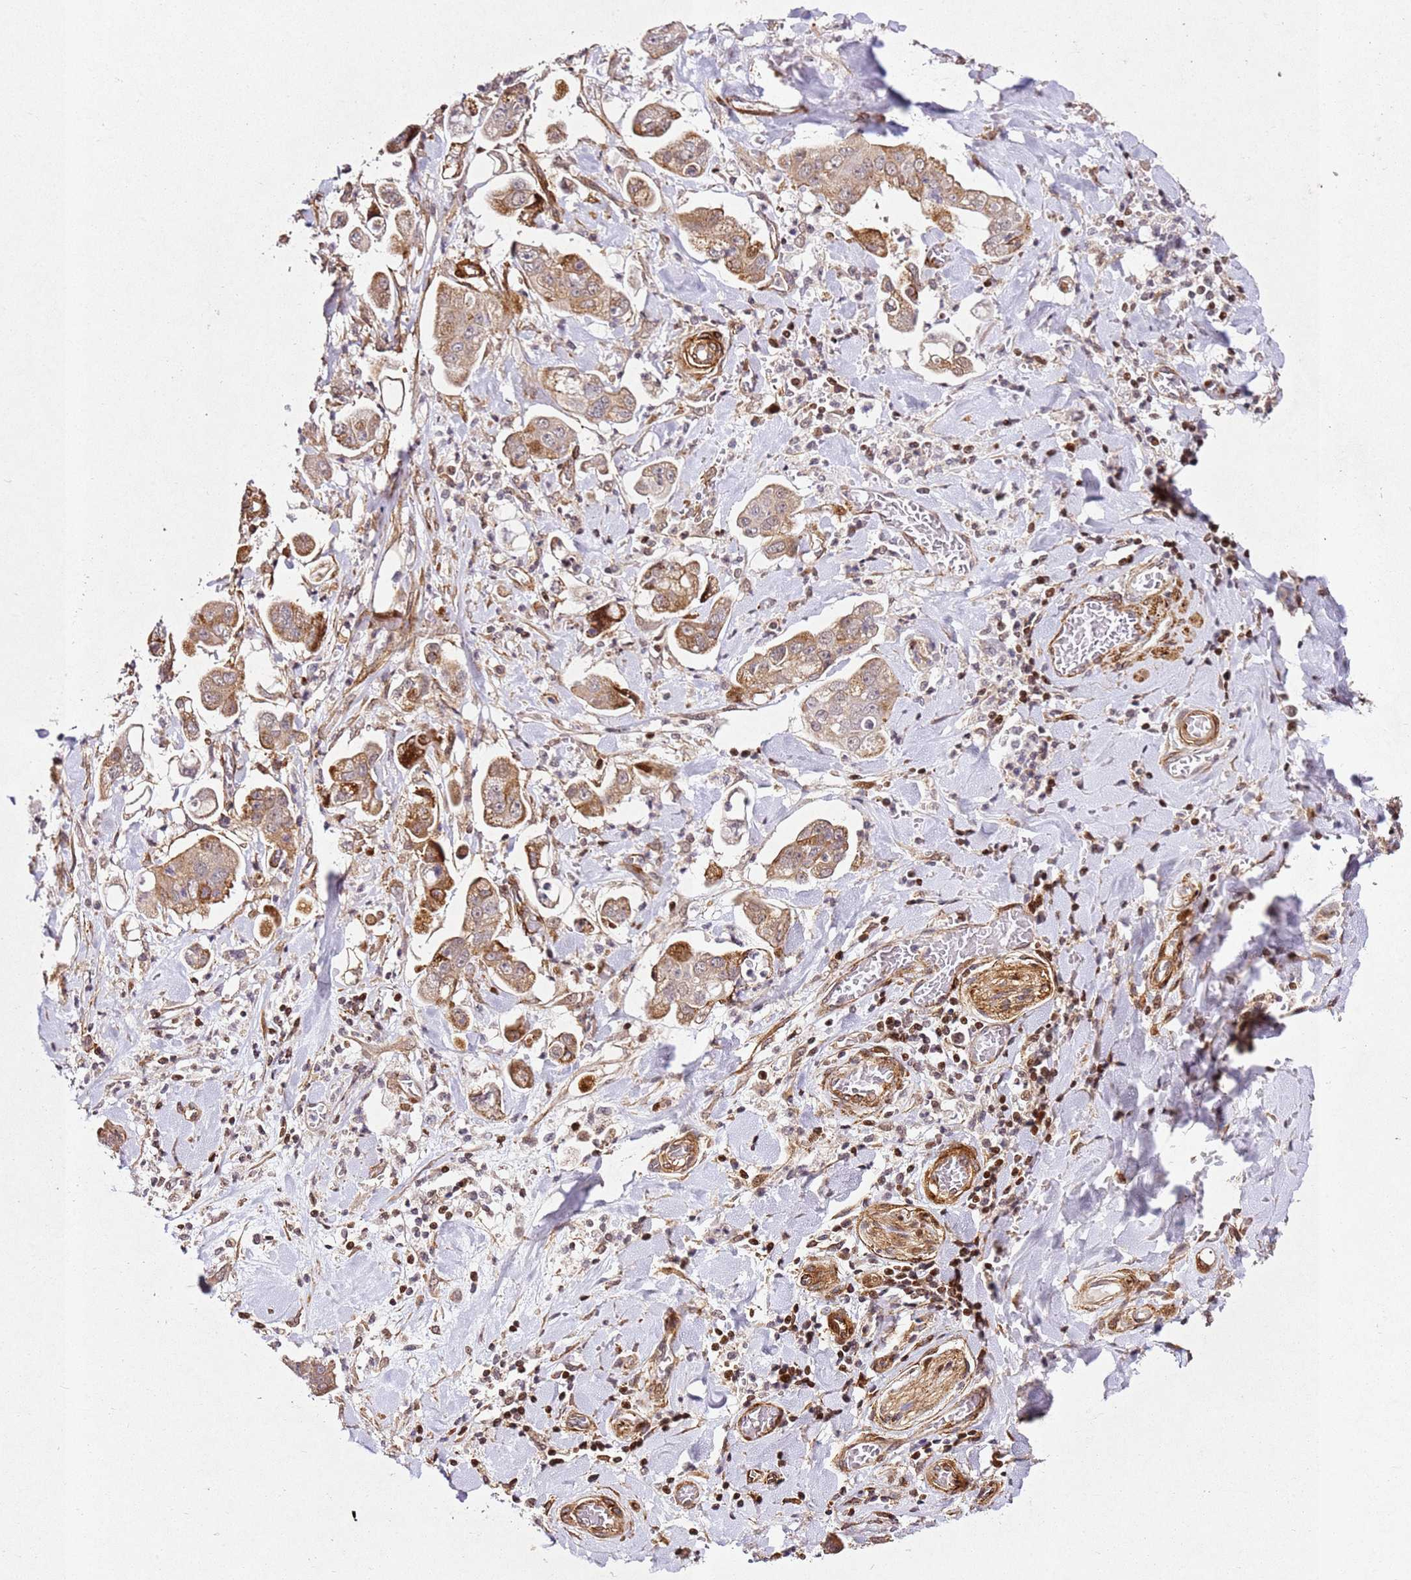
{"staining": {"intensity": "moderate", "quantity": ">75%", "location": "cytoplasmic/membranous"}, "tissue": "stomach cancer", "cell_type": "Tumor cells", "image_type": "cancer", "snomed": [{"axis": "morphology", "description": "Adenocarcinoma, NOS"}, {"axis": "topography", "description": "Stomach"}], "caption": "Tumor cells display medium levels of moderate cytoplasmic/membranous staining in about >75% of cells in human adenocarcinoma (stomach). Nuclei are stained in blue.", "gene": "ZNF296", "patient": {"sex": "male", "age": 62}}